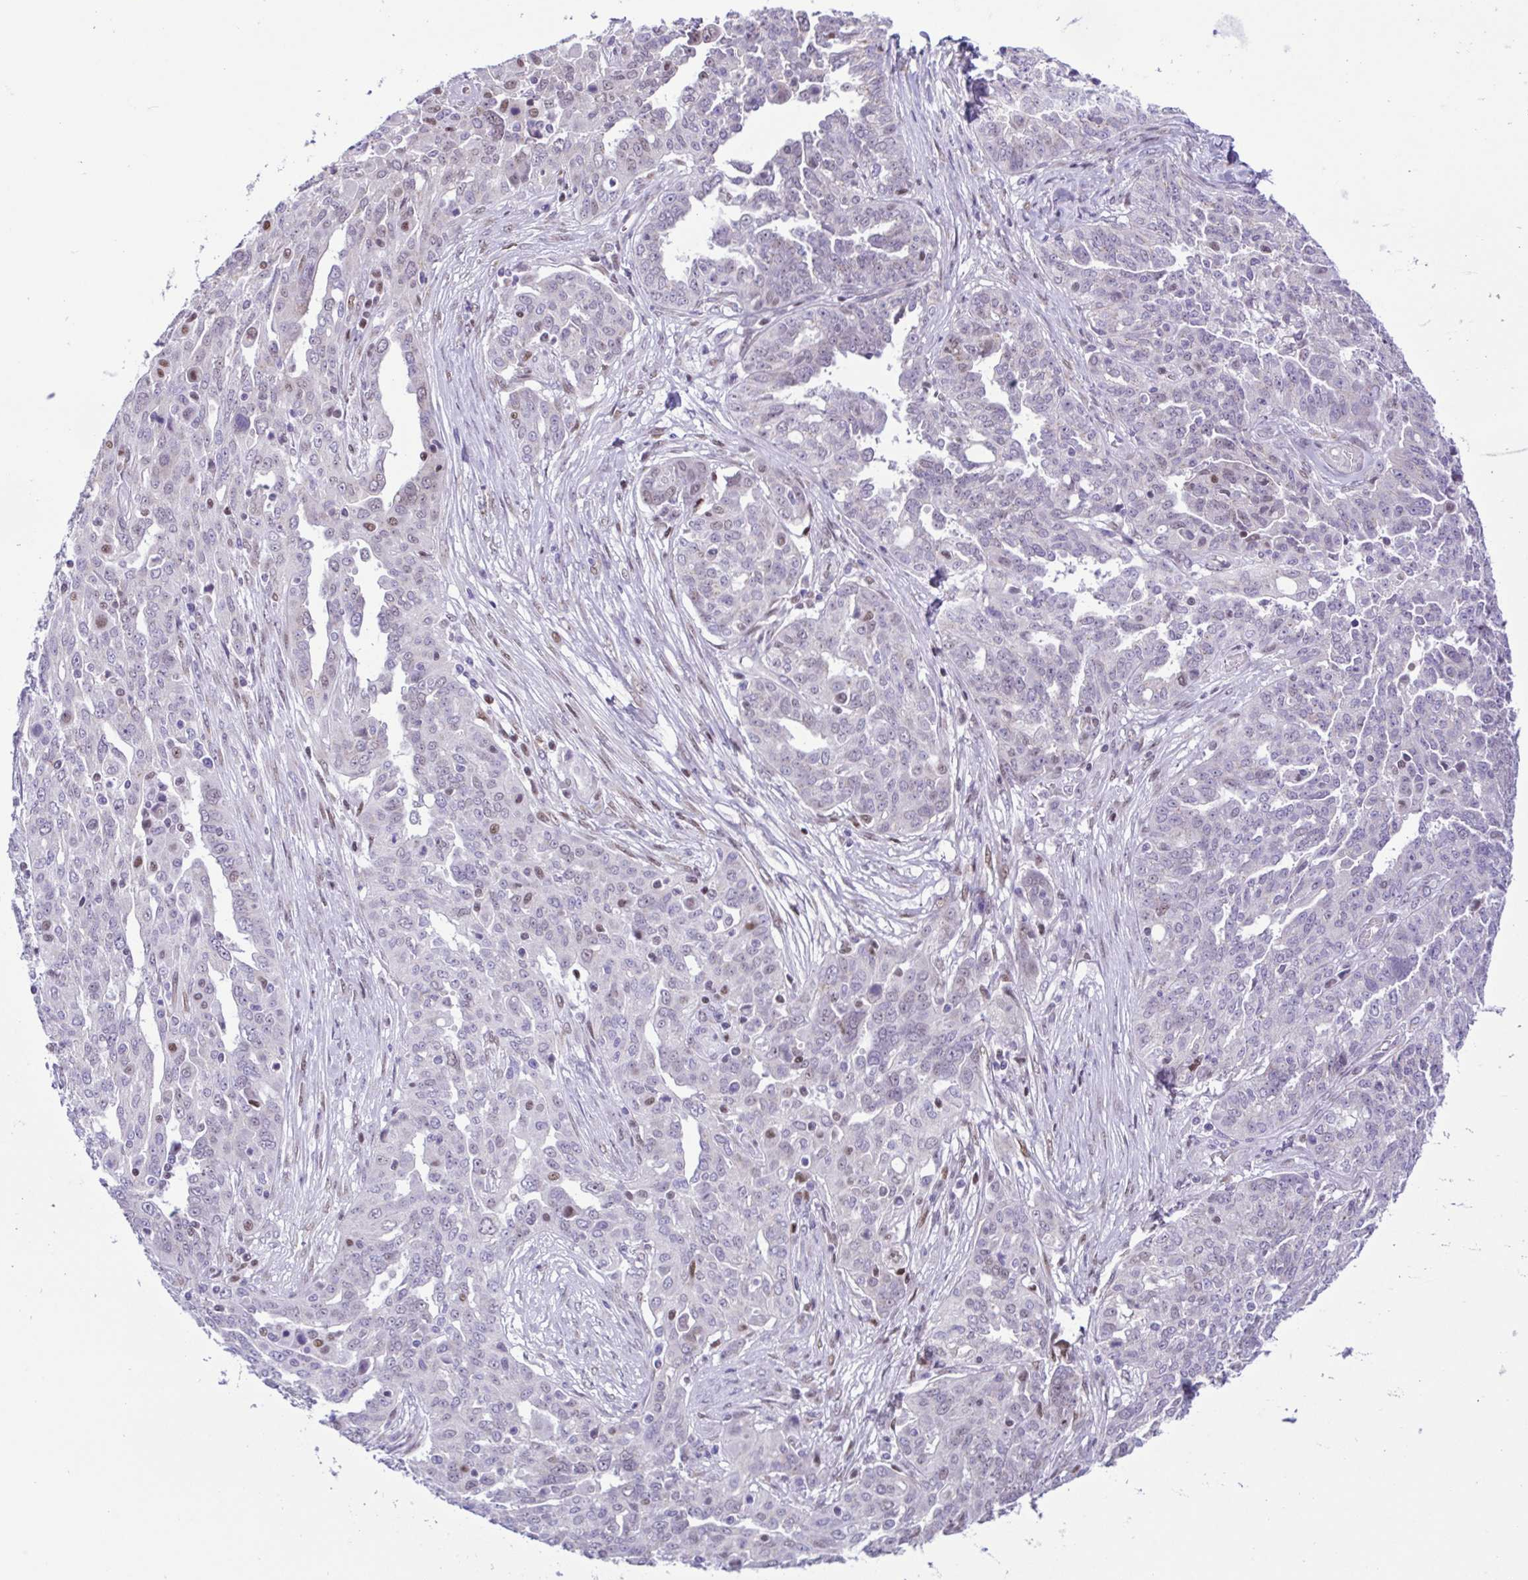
{"staining": {"intensity": "weak", "quantity": "<25%", "location": "nuclear"}, "tissue": "ovarian cancer", "cell_type": "Tumor cells", "image_type": "cancer", "snomed": [{"axis": "morphology", "description": "Cystadenocarcinoma, serous, NOS"}, {"axis": "topography", "description": "Ovary"}], "caption": "Tumor cells are negative for protein expression in human ovarian cancer. (Brightfield microscopy of DAB (3,3'-diaminobenzidine) immunohistochemistry (IHC) at high magnification).", "gene": "TGM3", "patient": {"sex": "female", "age": 67}}